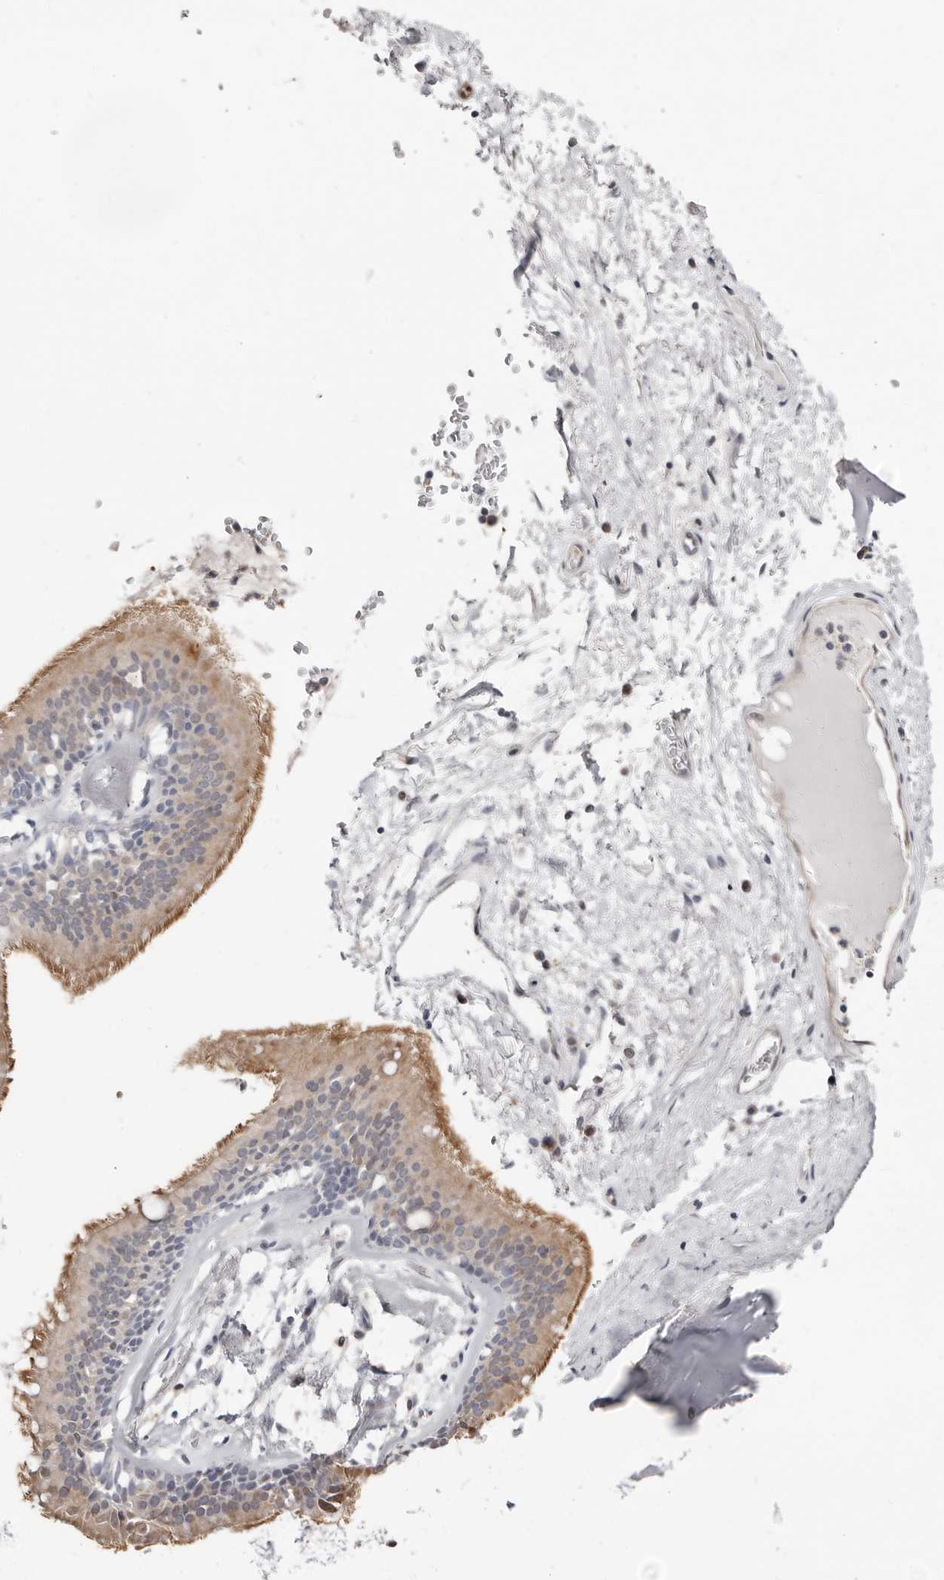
{"staining": {"intensity": "negative", "quantity": "none", "location": "none"}, "tissue": "adipose tissue", "cell_type": "Adipocytes", "image_type": "normal", "snomed": [{"axis": "morphology", "description": "Normal tissue, NOS"}, {"axis": "topography", "description": "Cartilage tissue"}], "caption": "Immunohistochemistry (IHC) photomicrograph of unremarkable adipose tissue: human adipose tissue stained with DAB exhibits no significant protein expression in adipocytes.", "gene": "ASRGL1", "patient": {"sex": "female", "age": 63}}